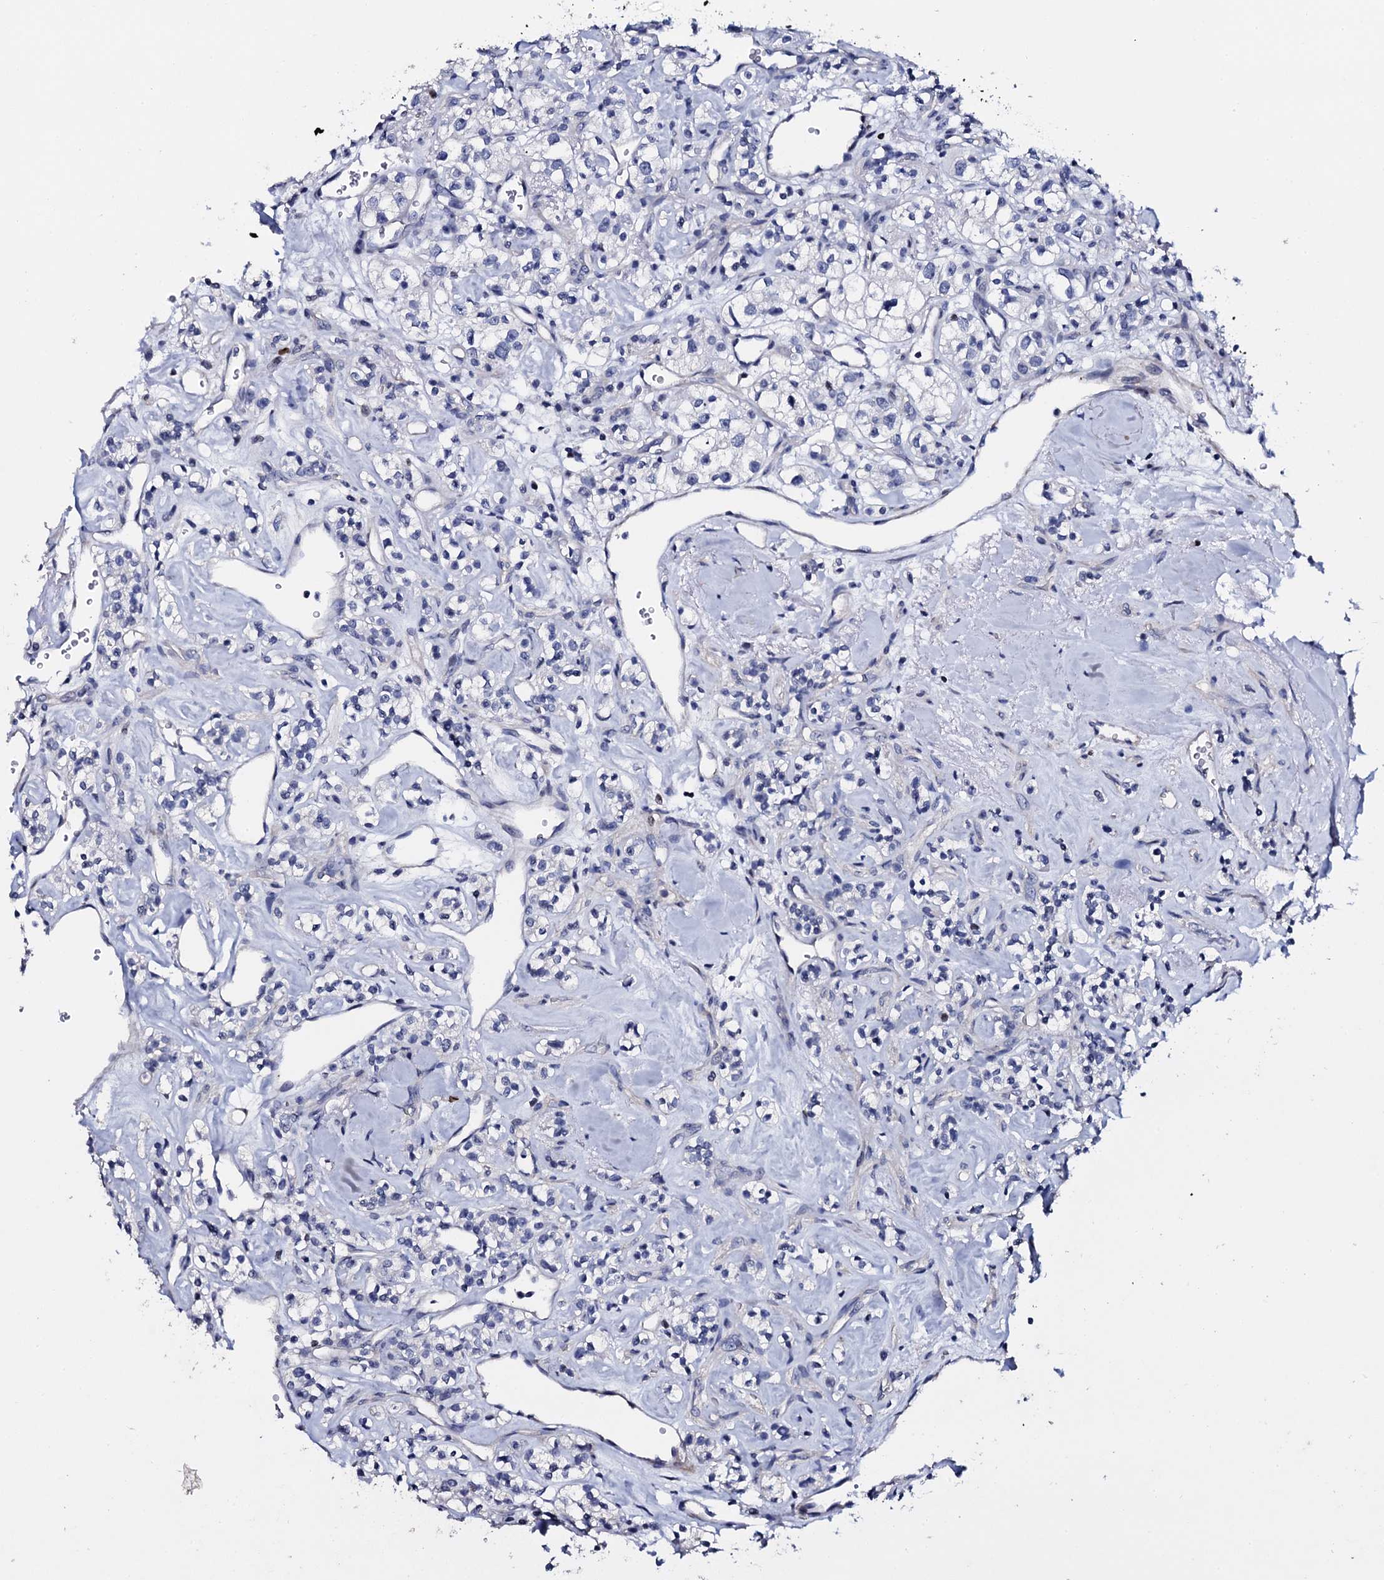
{"staining": {"intensity": "negative", "quantity": "none", "location": "none"}, "tissue": "renal cancer", "cell_type": "Tumor cells", "image_type": "cancer", "snomed": [{"axis": "morphology", "description": "Adenocarcinoma, NOS"}, {"axis": "topography", "description": "Kidney"}], "caption": "The image exhibits no significant staining in tumor cells of renal adenocarcinoma.", "gene": "NPM2", "patient": {"sex": "male", "age": 77}}